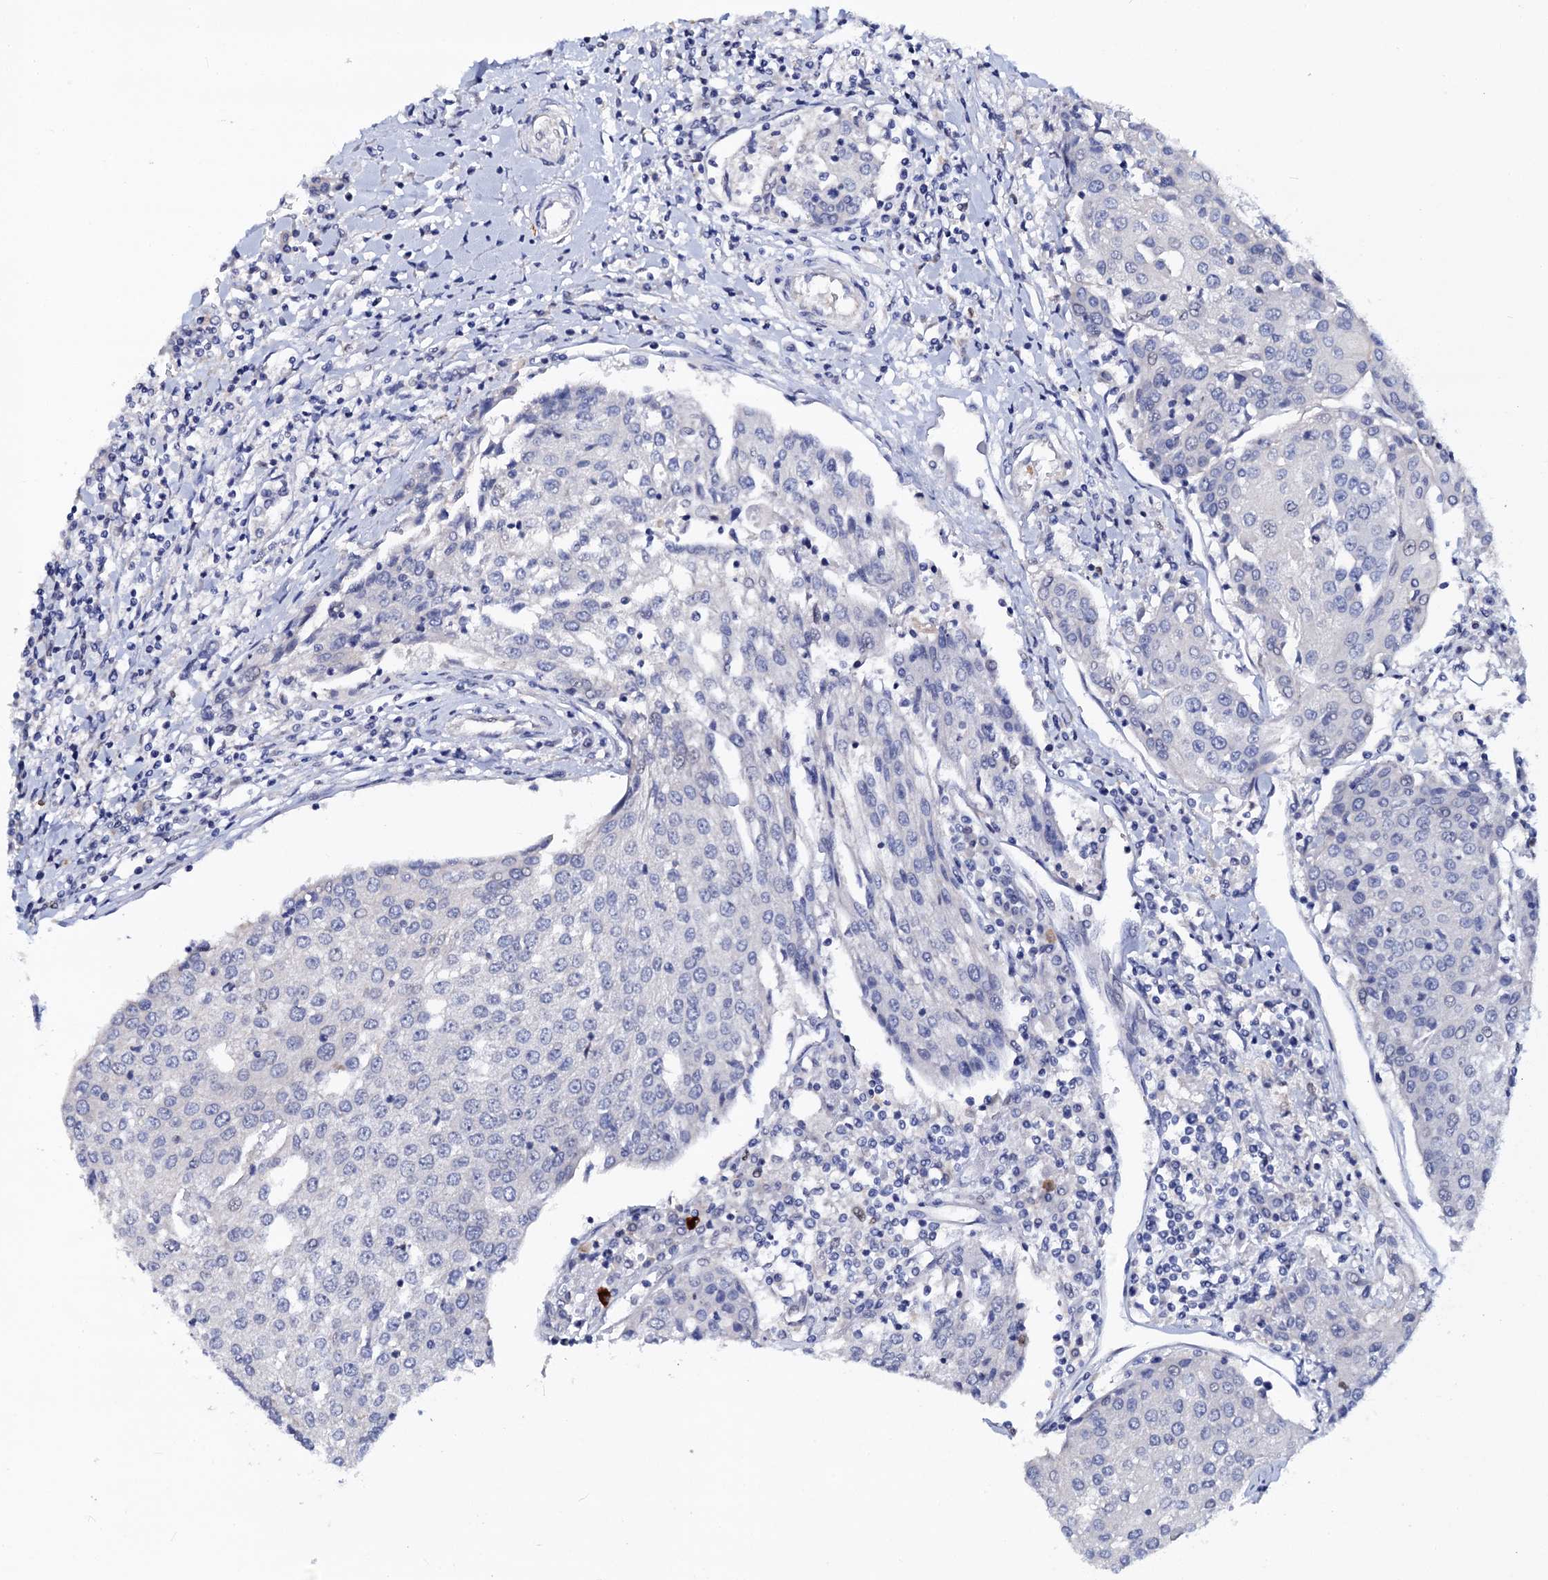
{"staining": {"intensity": "negative", "quantity": "none", "location": "none"}, "tissue": "urothelial cancer", "cell_type": "Tumor cells", "image_type": "cancer", "snomed": [{"axis": "morphology", "description": "Urothelial carcinoma, High grade"}, {"axis": "topography", "description": "Urinary bladder"}], "caption": "High-grade urothelial carcinoma was stained to show a protein in brown. There is no significant staining in tumor cells.", "gene": "ZDHHC18", "patient": {"sex": "female", "age": 85}}